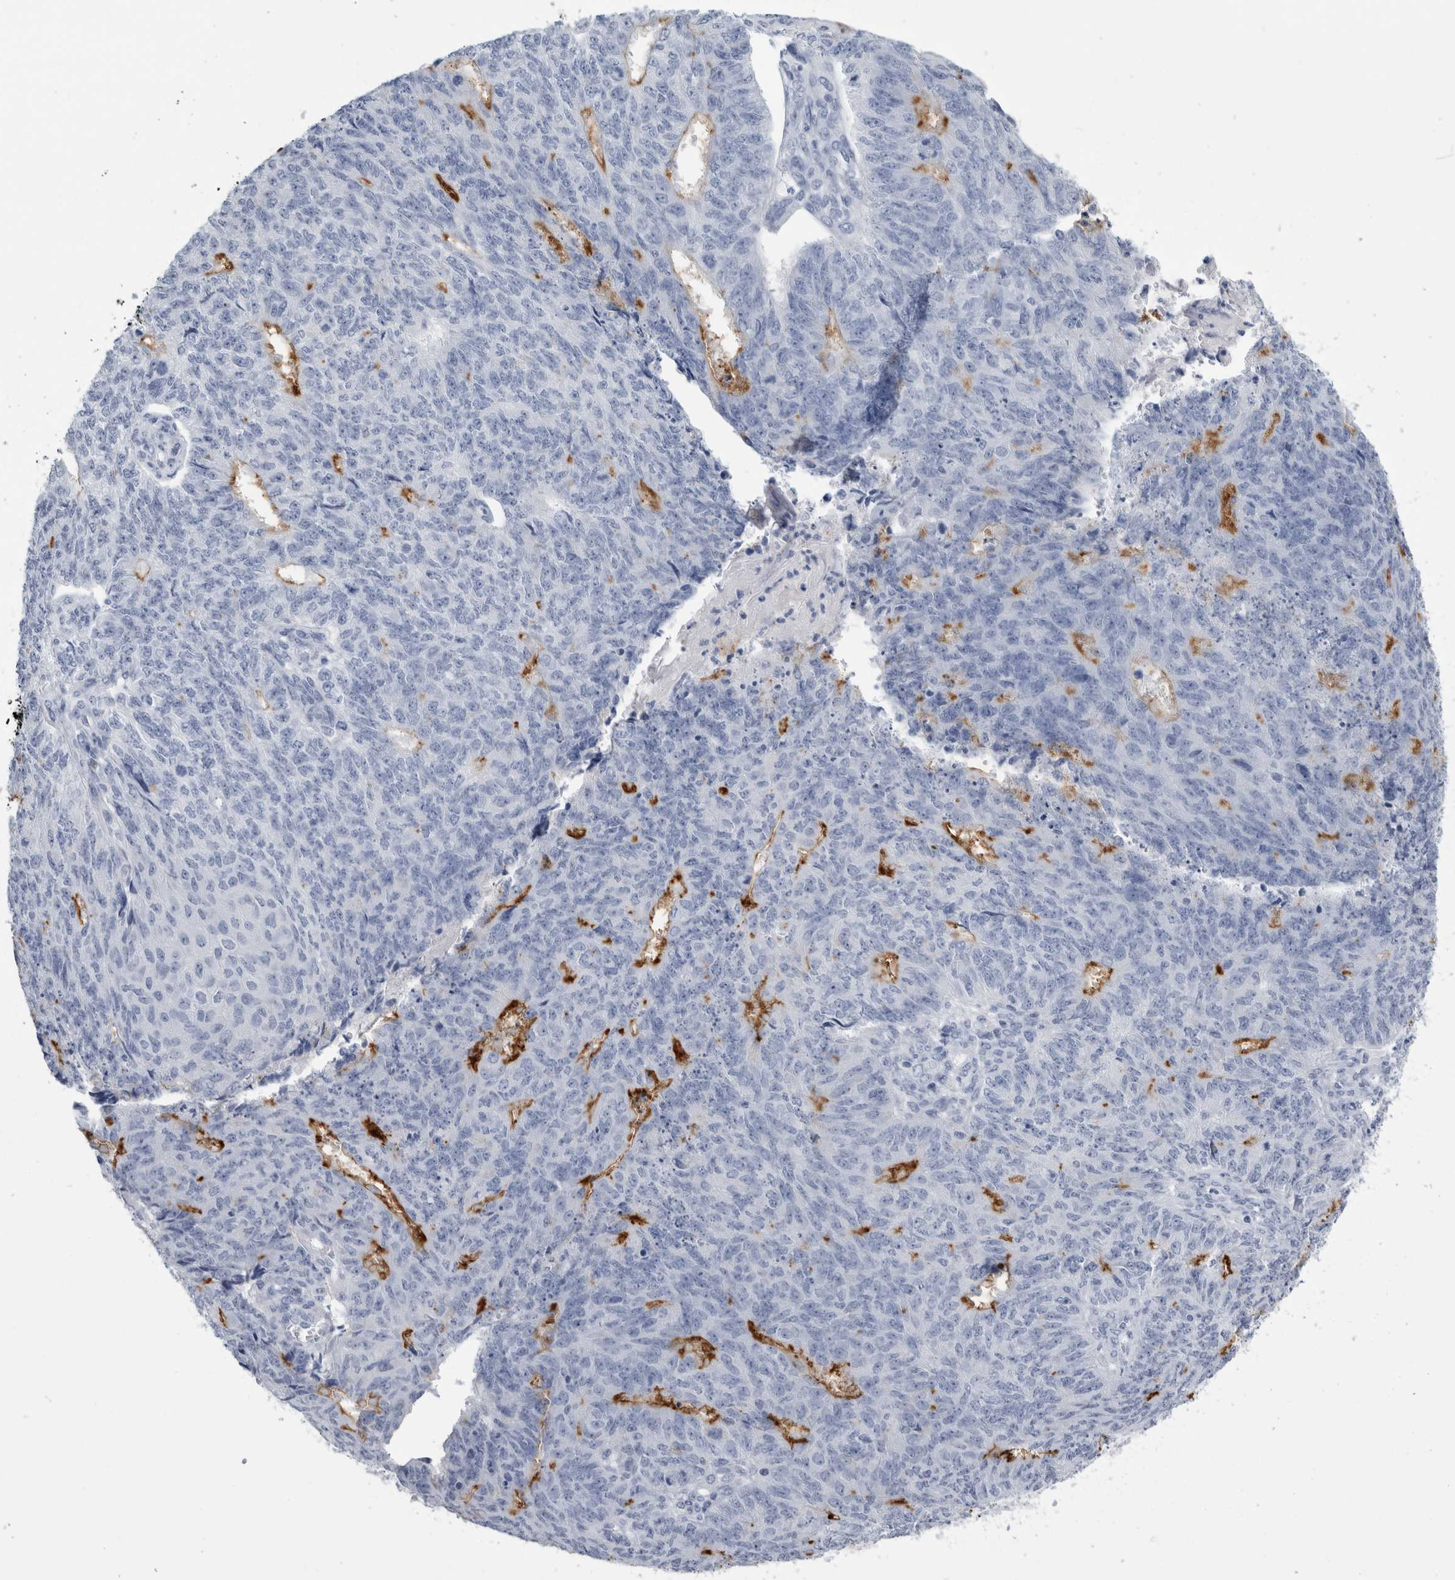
{"staining": {"intensity": "moderate", "quantity": "<25%", "location": "cytoplasmic/membranous"}, "tissue": "endometrial cancer", "cell_type": "Tumor cells", "image_type": "cancer", "snomed": [{"axis": "morphology", "description": "Adenocarcinoma, NOS"}, {"axis": "topography", "description": "Endometrium"}], "caption": "Human endometrial cancer stained with a brown dye reveals moderate cytoplasmic/membranous positive staining in about <25% of tumor cells.", "gene": "ANKFY1", "patient": {"sex": "female", "age": 32}}